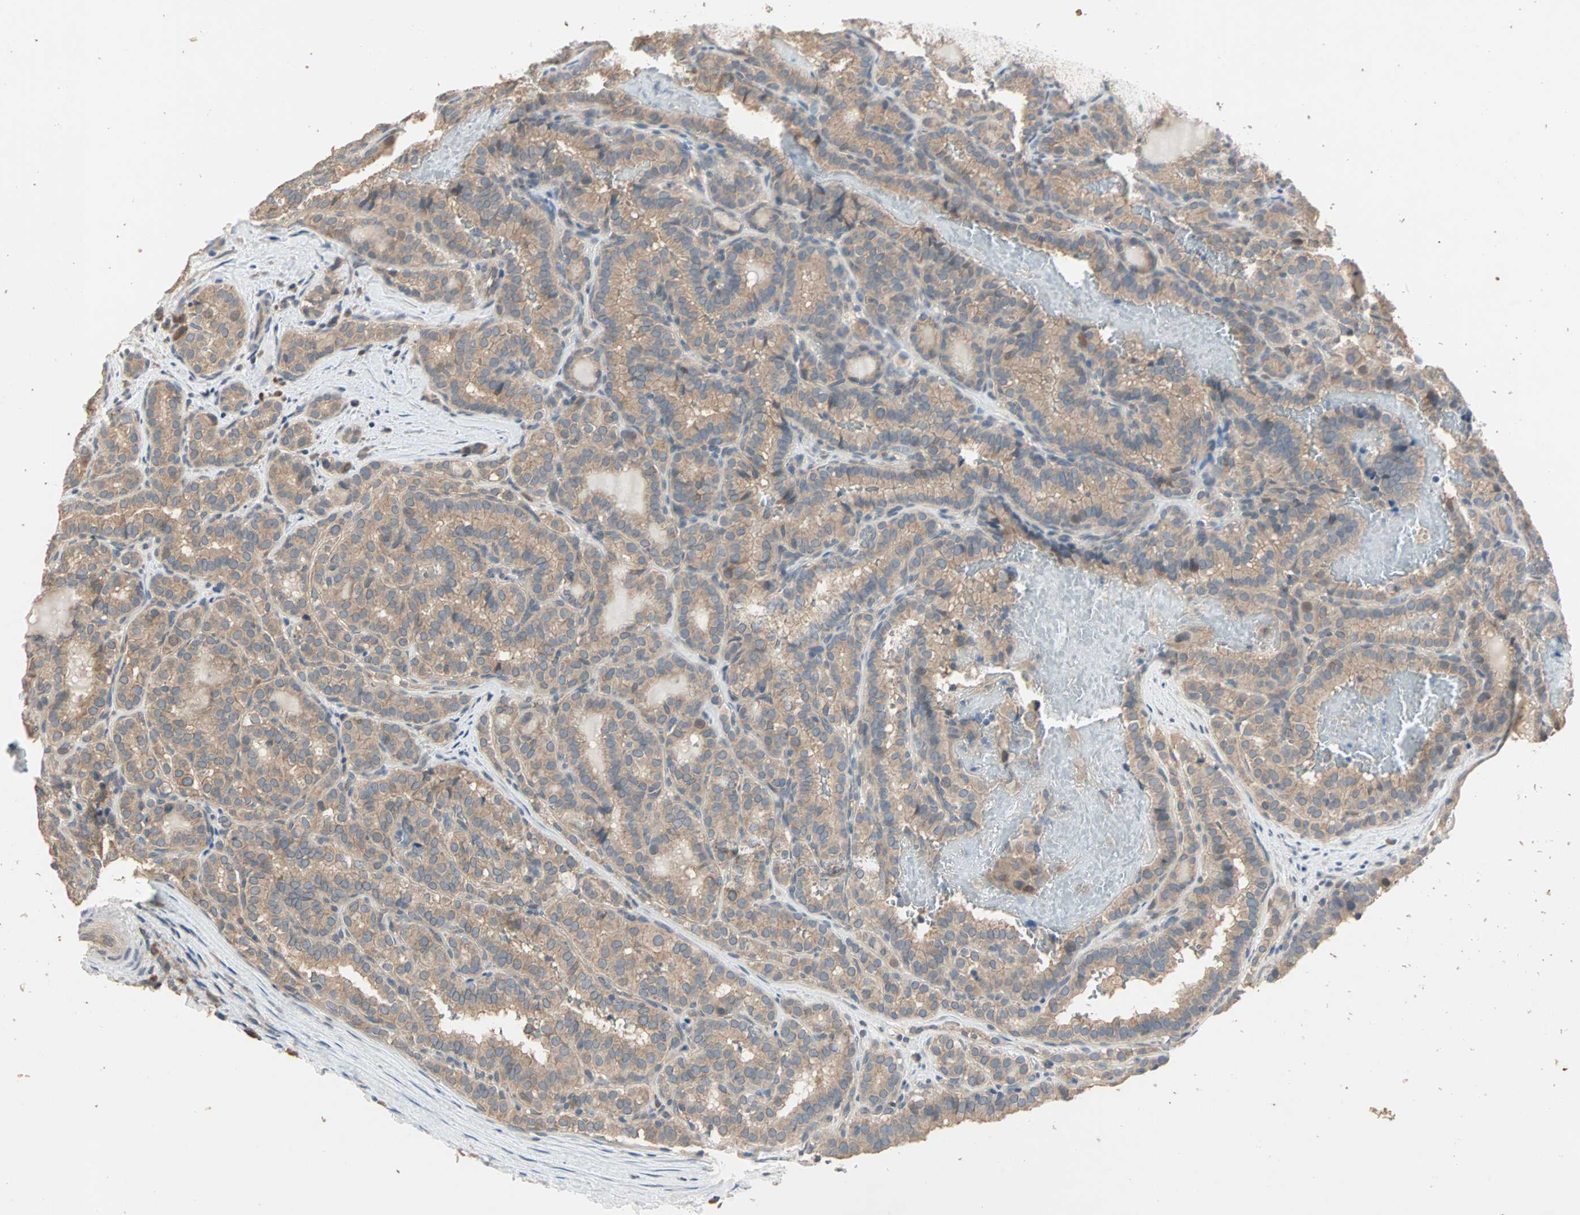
{"staining": {"intensity": "moderate", "quantity": ">75%", "location": "cytoplasmic/membranous"}, "tissue": "thyroid cancer", "cell_type": "Tumor cells", "image_type": "cancer", "snomed": [{"axis": "morphology", "description": "Normal tissue, NOS"}, {"axis": "morphology", "description": "Papillary adenocarcinoma, NOS"}, {"axis": "topography", "description": "Thyroid gland"}], "caption": "Immunohistochemical staining of human papillary adenocarcinoma (thyroid) displays medium levels of moderate cytoplasmic/membranous protein expression in about >75% of tumor cells. Immunohistochemistry stains the protein in brown and the nuclei are stained blue.", "gene": "TTF2", "patient": {"sex": "female", "age": 30}}